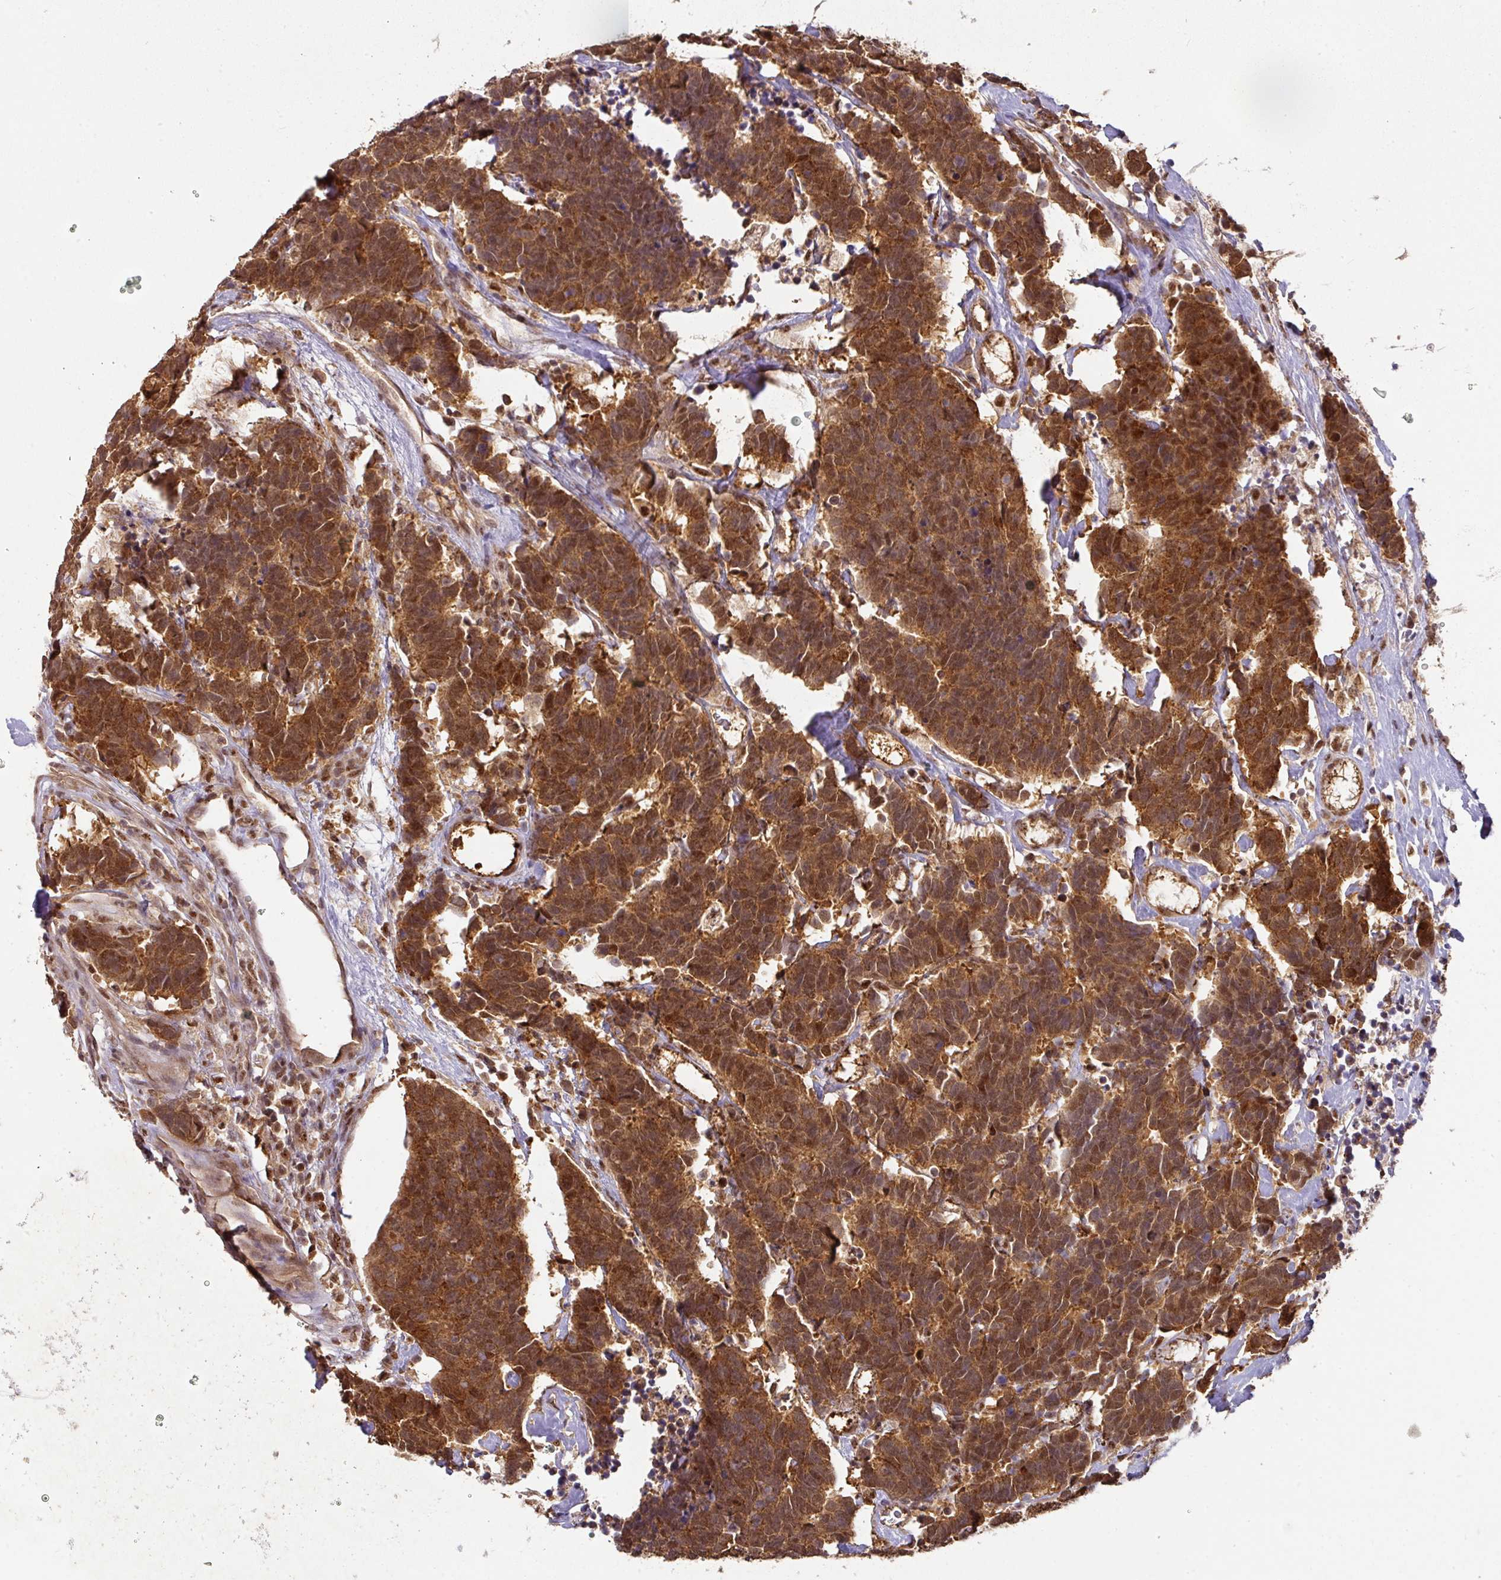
{"staining": {"intensity": "strong", "quantity": ">75%", "location": "cytoplasmic/membranous,nuclear"}, "tissue": "carcinoid", "cell_type": "Tumor cells", "image_type": "cancer", "snomed": [{"axis": "morphology", "description": "Carcinoma, NOS"}, {"axis": "morphology", "description": "Carcinoid, malignant, NOS"}, {"axis": "topography", "description": "Urinary bladder"}], "caption": "Immunohistochemistry (IHC) of carcinoid (malignant) reveals high levels of strong cytoplasmic/membranous and nuclear staining in about >75% of tumor cells. Nuclei are stained in blue.", "gene": "RANBP9", "patient": {"sex": "male", "age": 57}}